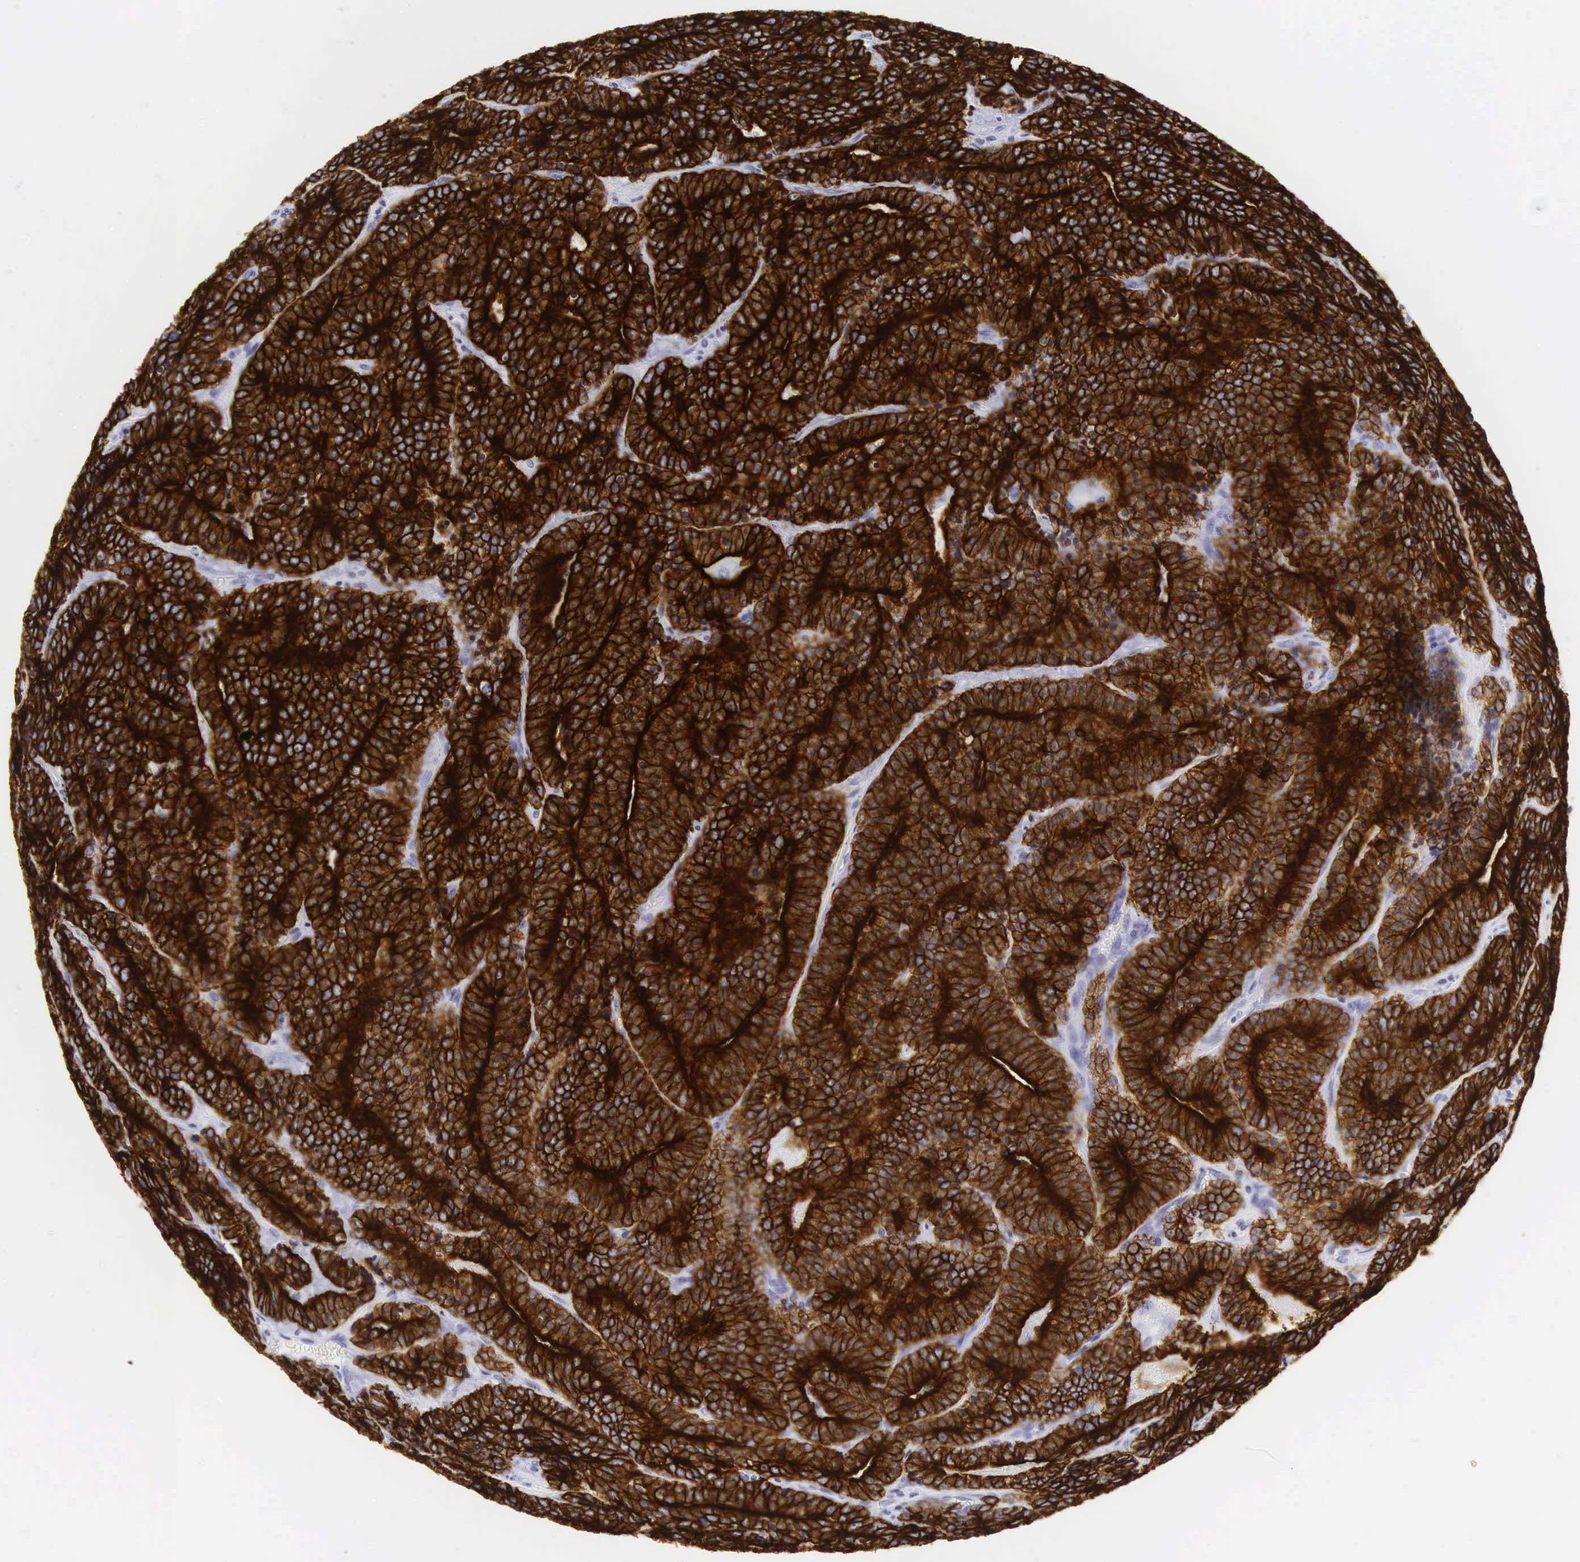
{"staining": {"intensity": "strong", "quantity": ">75%", "location": "cytoplasmic/membranous"}, "tissue": "prostate cancer", "cell_type": "Tumor cells", "image_type": "cancer", "snomed": [{"axis": "morphology", "description": "Adenocarcinoma, Medium grade"}, {"axis": "topography", "description": "Prostate"}], "caption": "Prostate cancer stained with immunohistochemistry shows strong cytoplasmic/membranous positivity in about >75% of tumor cells.", "gene": "KRT18", "patient": {"sex": "male", "age": 65}}